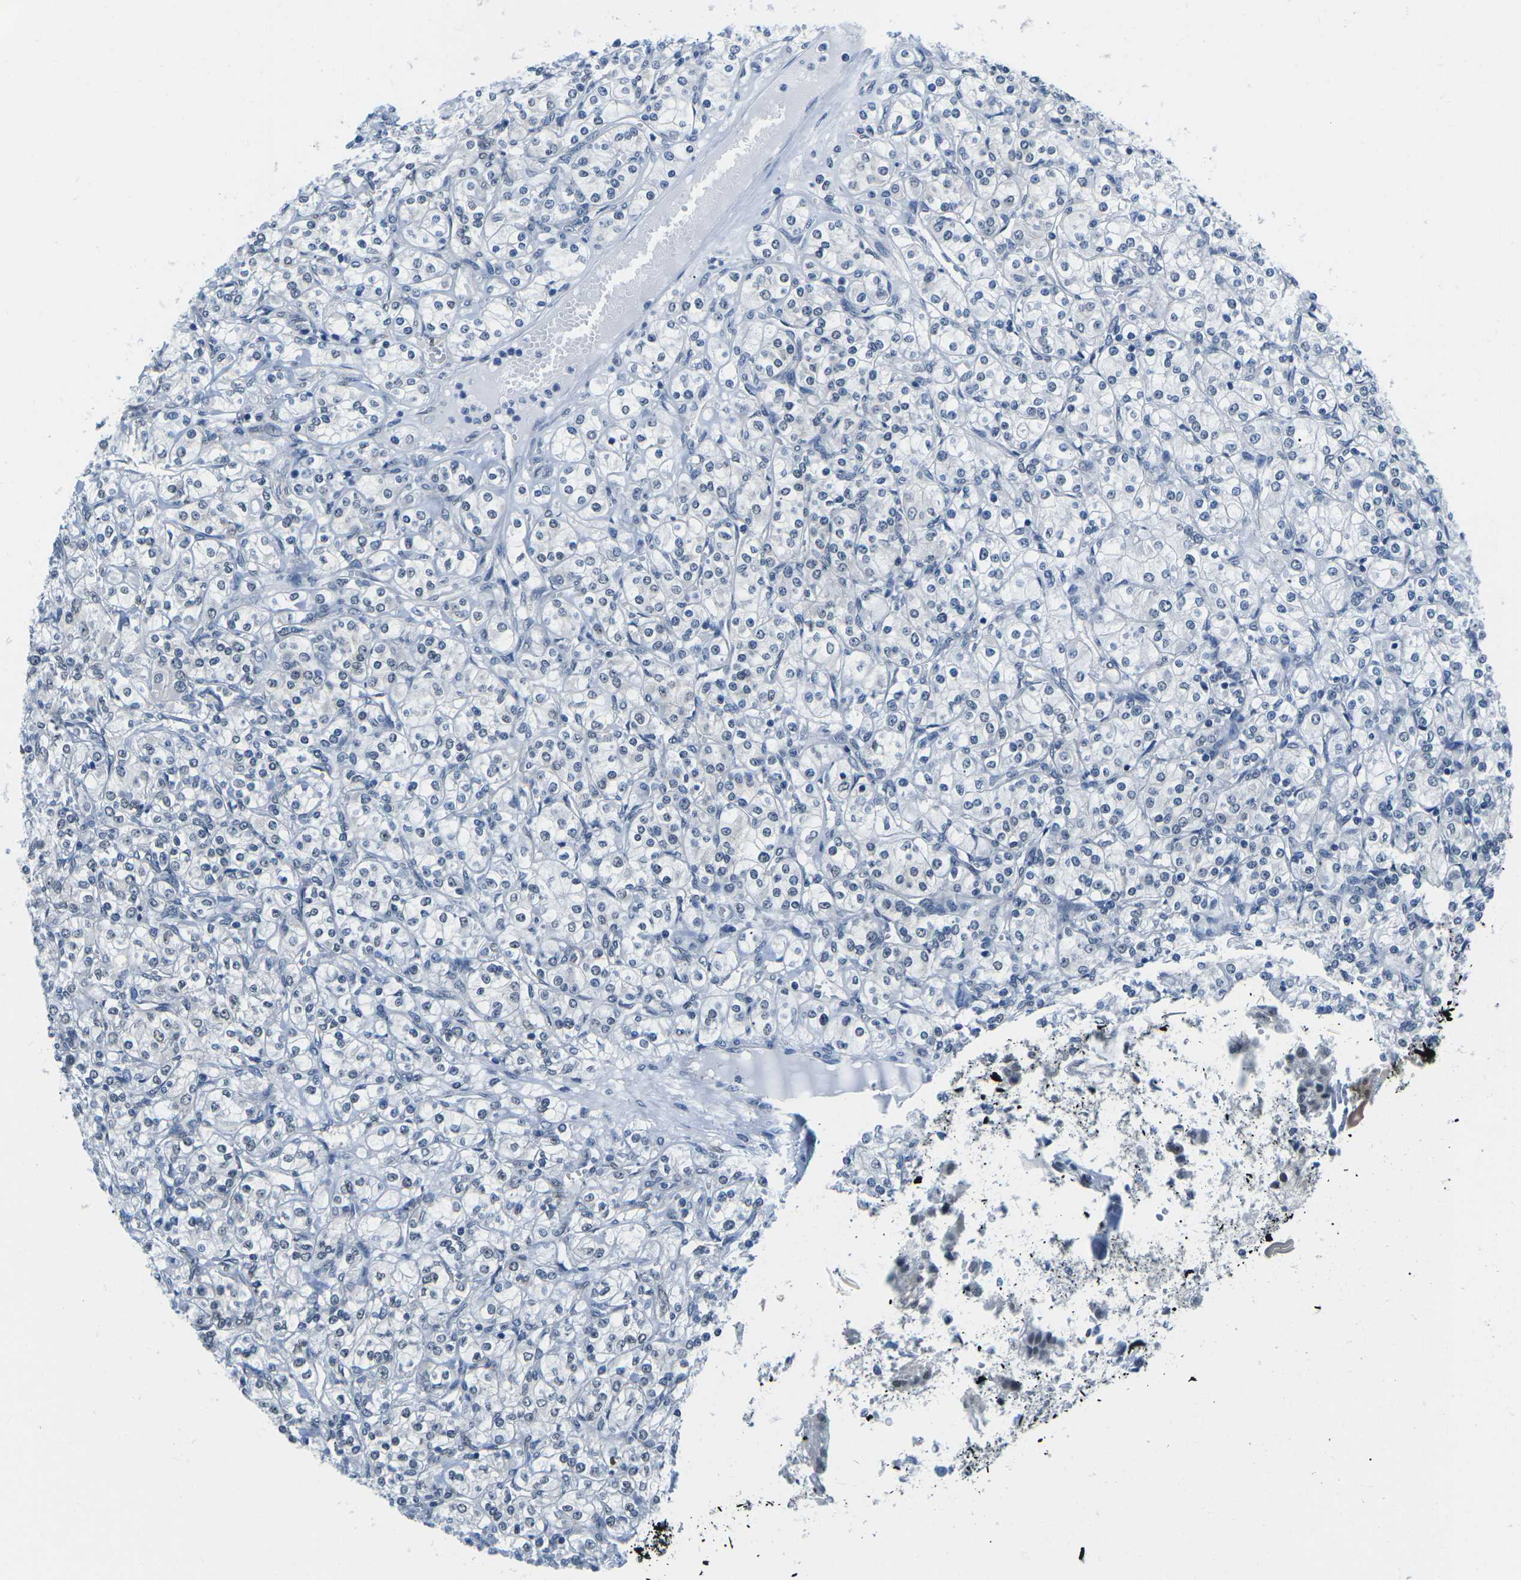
{"staining": {"intensity": "weak", "quantity": "<25%", "location": "nuclear"}, "tissue": "renal cancer", "cell_type": "Tumor cells", "image_type": "cancer", "snomed": [{"axis": "morphology", "description": "Adenocarcinoma, NOS"}, {"axis": "topography", "description": "Kidney"}], "caption": "High power microscopy histopathology image of an immunohistochemistry (IHC) micrograph of renal adenocarcinoma, revealing no significant expression in tumor cells. (Brightfield microscopy of DAB immunohistochemistry (IHC) at high magnification).", "gene": "UBA7", "patient": {"sex": "male", "age": 77}}